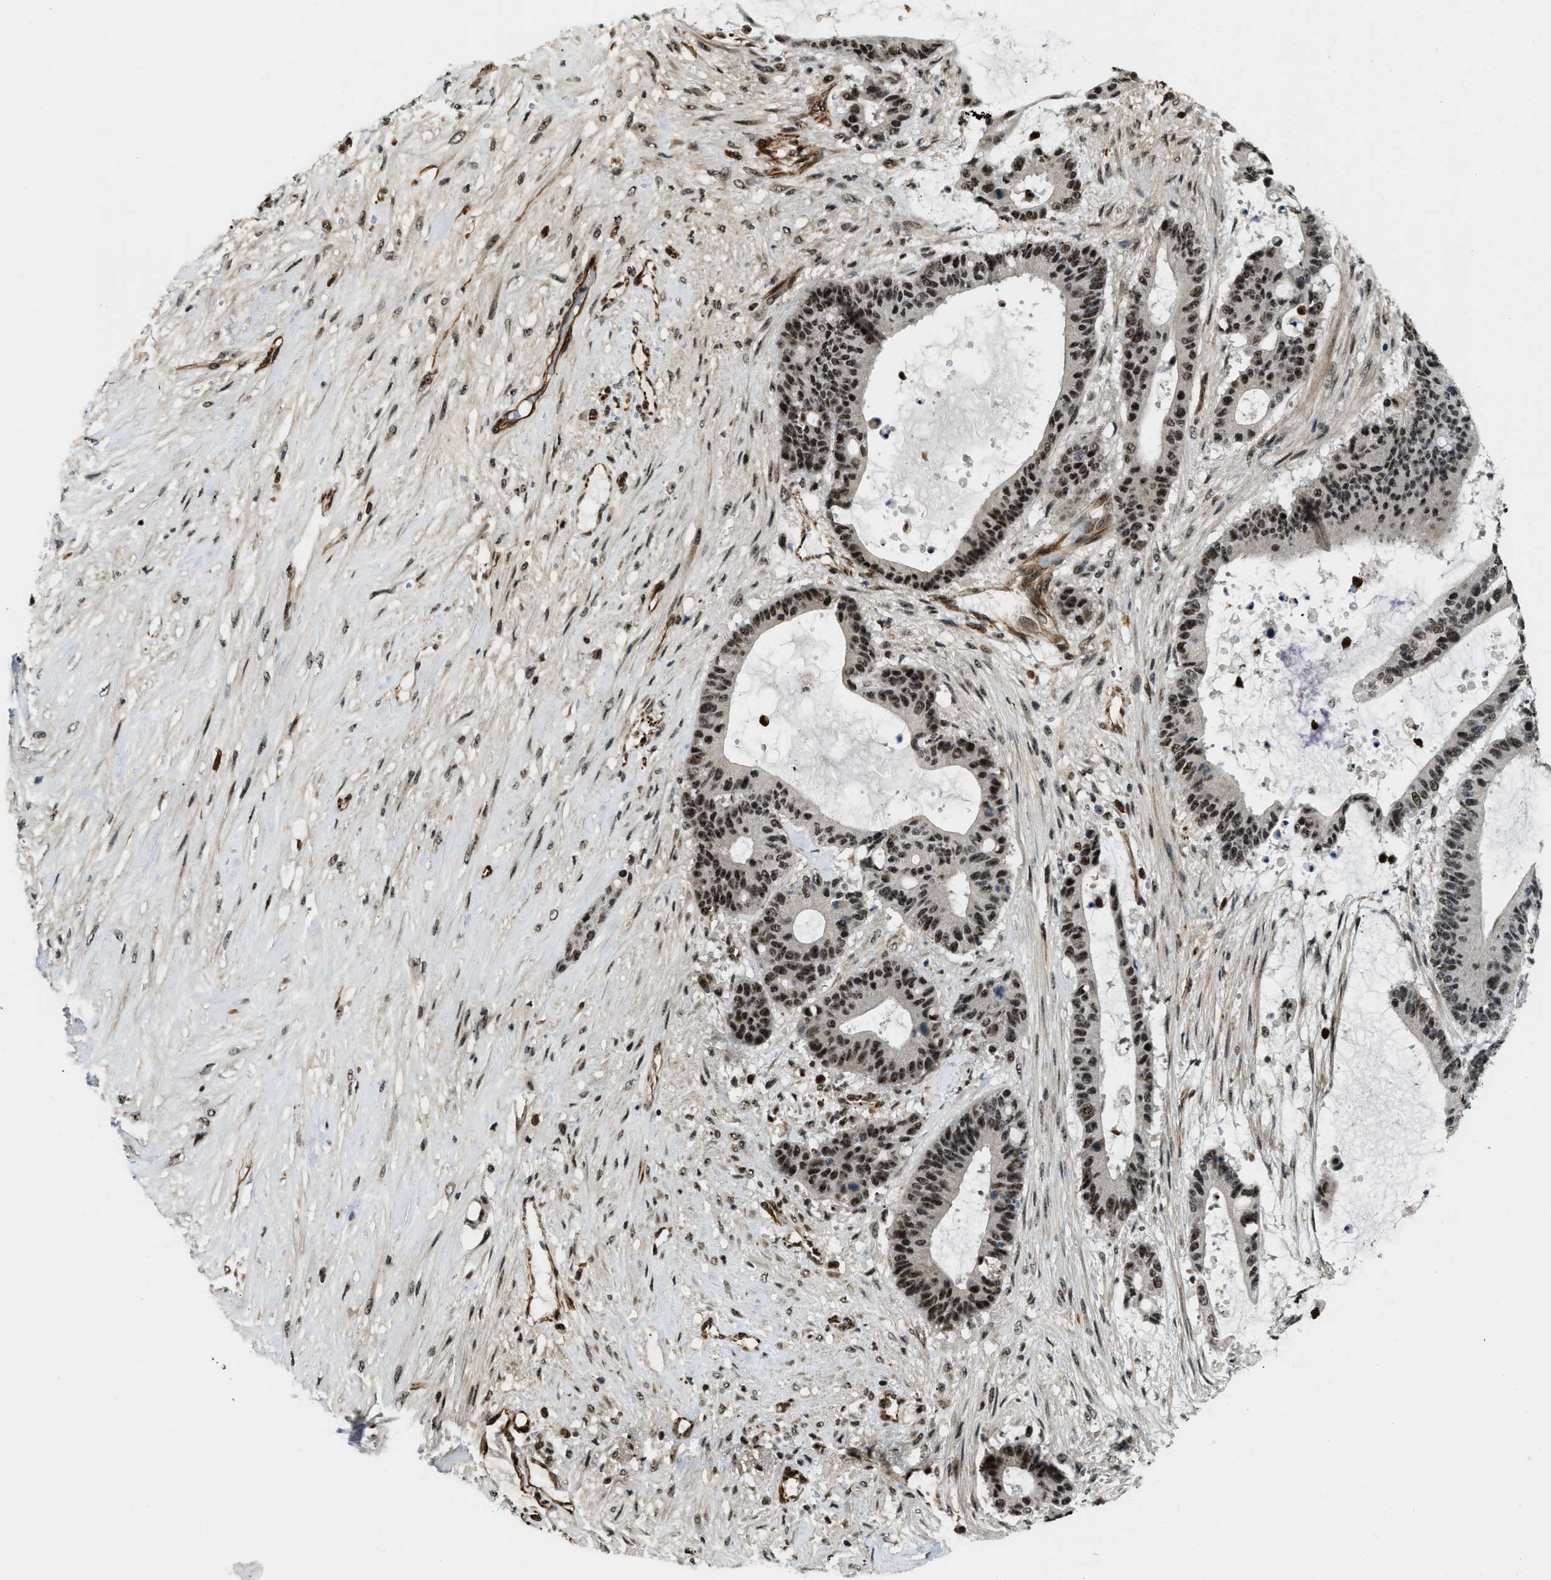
{"staining": {"intensity": "strong", "quantity": ">75%", "location": "nuclear"}, "tissue": "liver cancer", "cell_type": "Tumor cells", "image_type": "cancer", "snomed": [{"axis": "morphology", "description": "Cholangiocarcinoma"}, {"axis": "topography", "description": "Liver"}], "caption": "A high amount of strong nuclear staining is seen in about >75% of tumor cells in cholangiocarcinoma (liver) tissue.", "gene": "E2F1", "patient": {"sex": "female", "age": 73}}